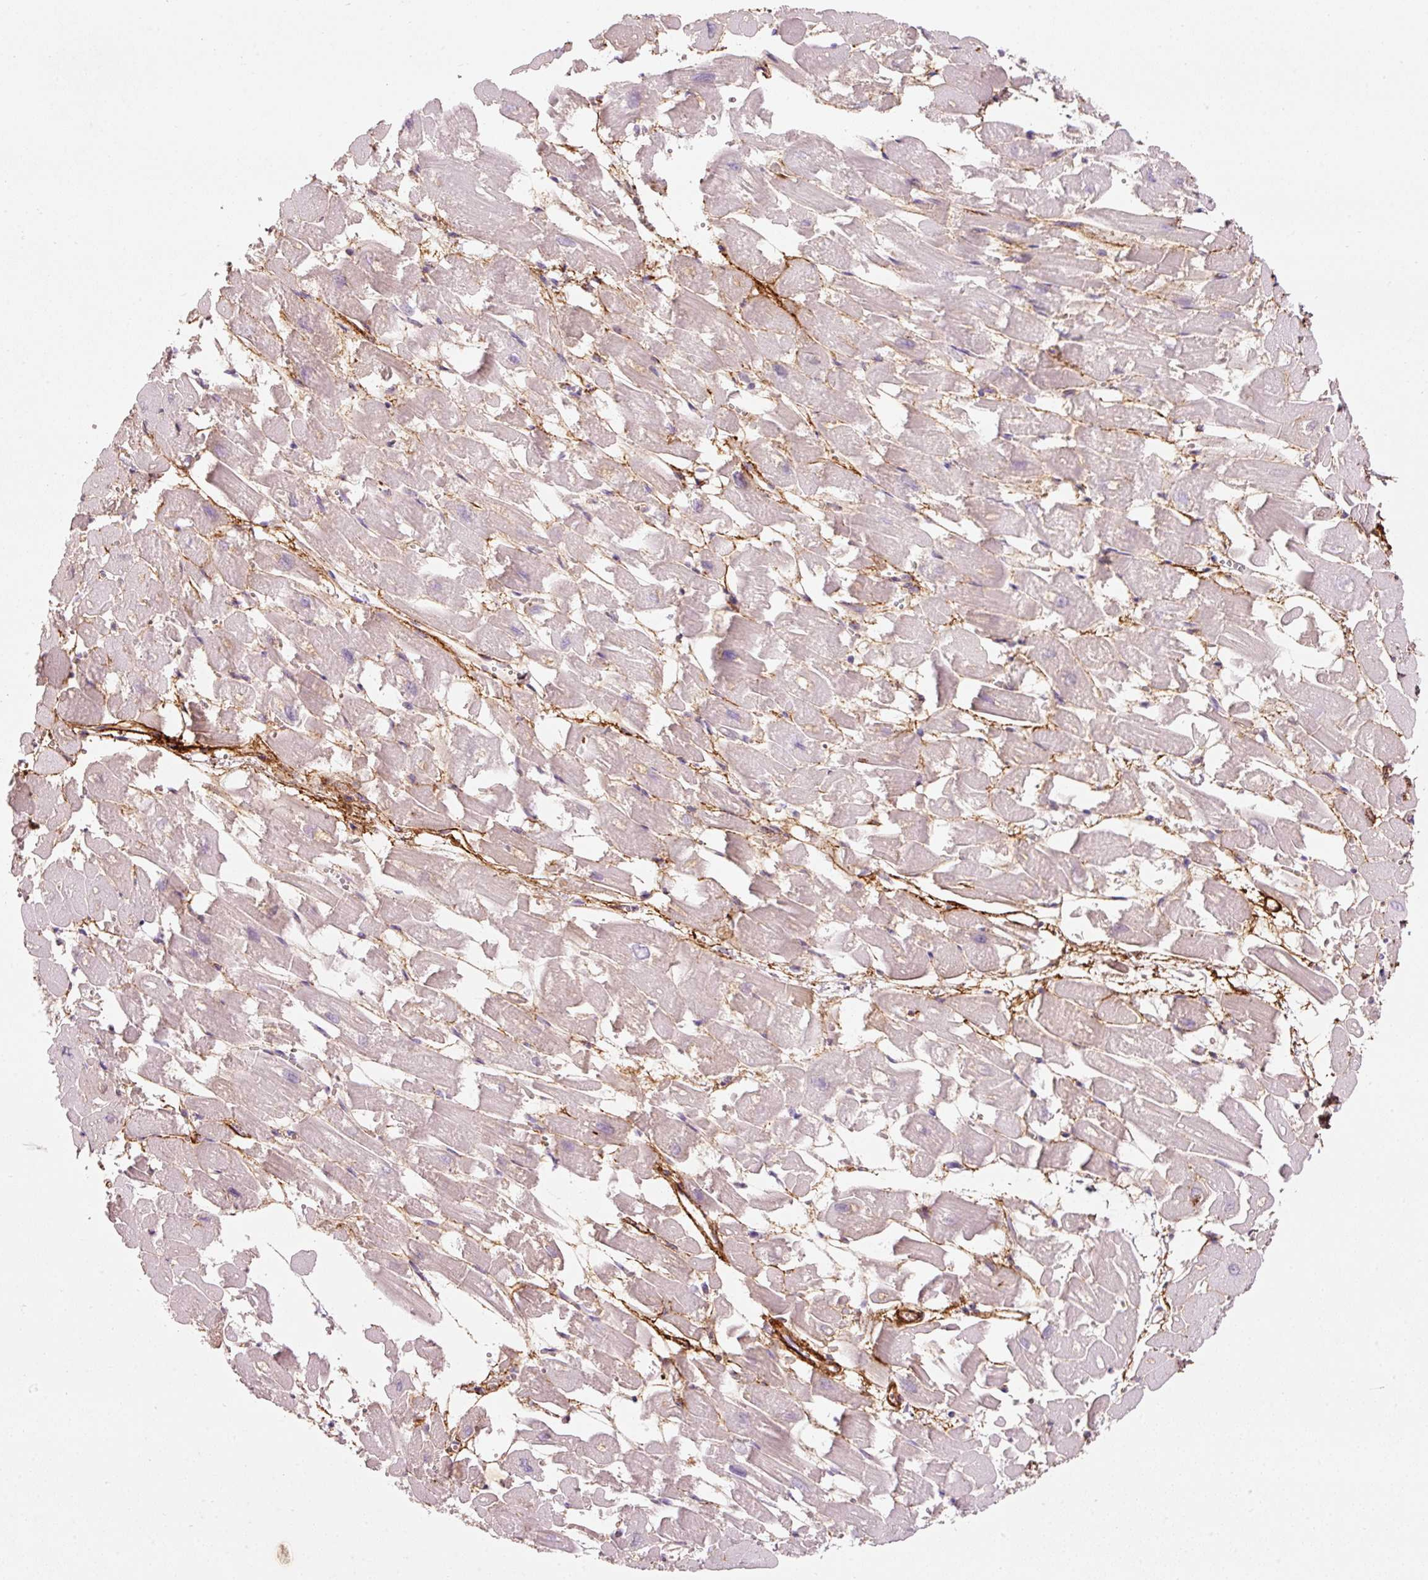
{"staining": {"intensity": "negative", "quantity": "none", "location": "none"}, "tissue": "heart muscle", "cell_type": "Cardiomyocytes", "image_type": "normal", "snomed": [{"axis": "morphology", "description": "Normal tissue, NOS"}, {"axis": "topography", "description": "Heart"}], "caption": "This is a image of immunohistochemistry (IHC) staining of unremarkable heart muscle, which shows no positivity in cardiomyocytes.", "gene": "MFAP4", "patient": {"sex": "male", "age": 54}}